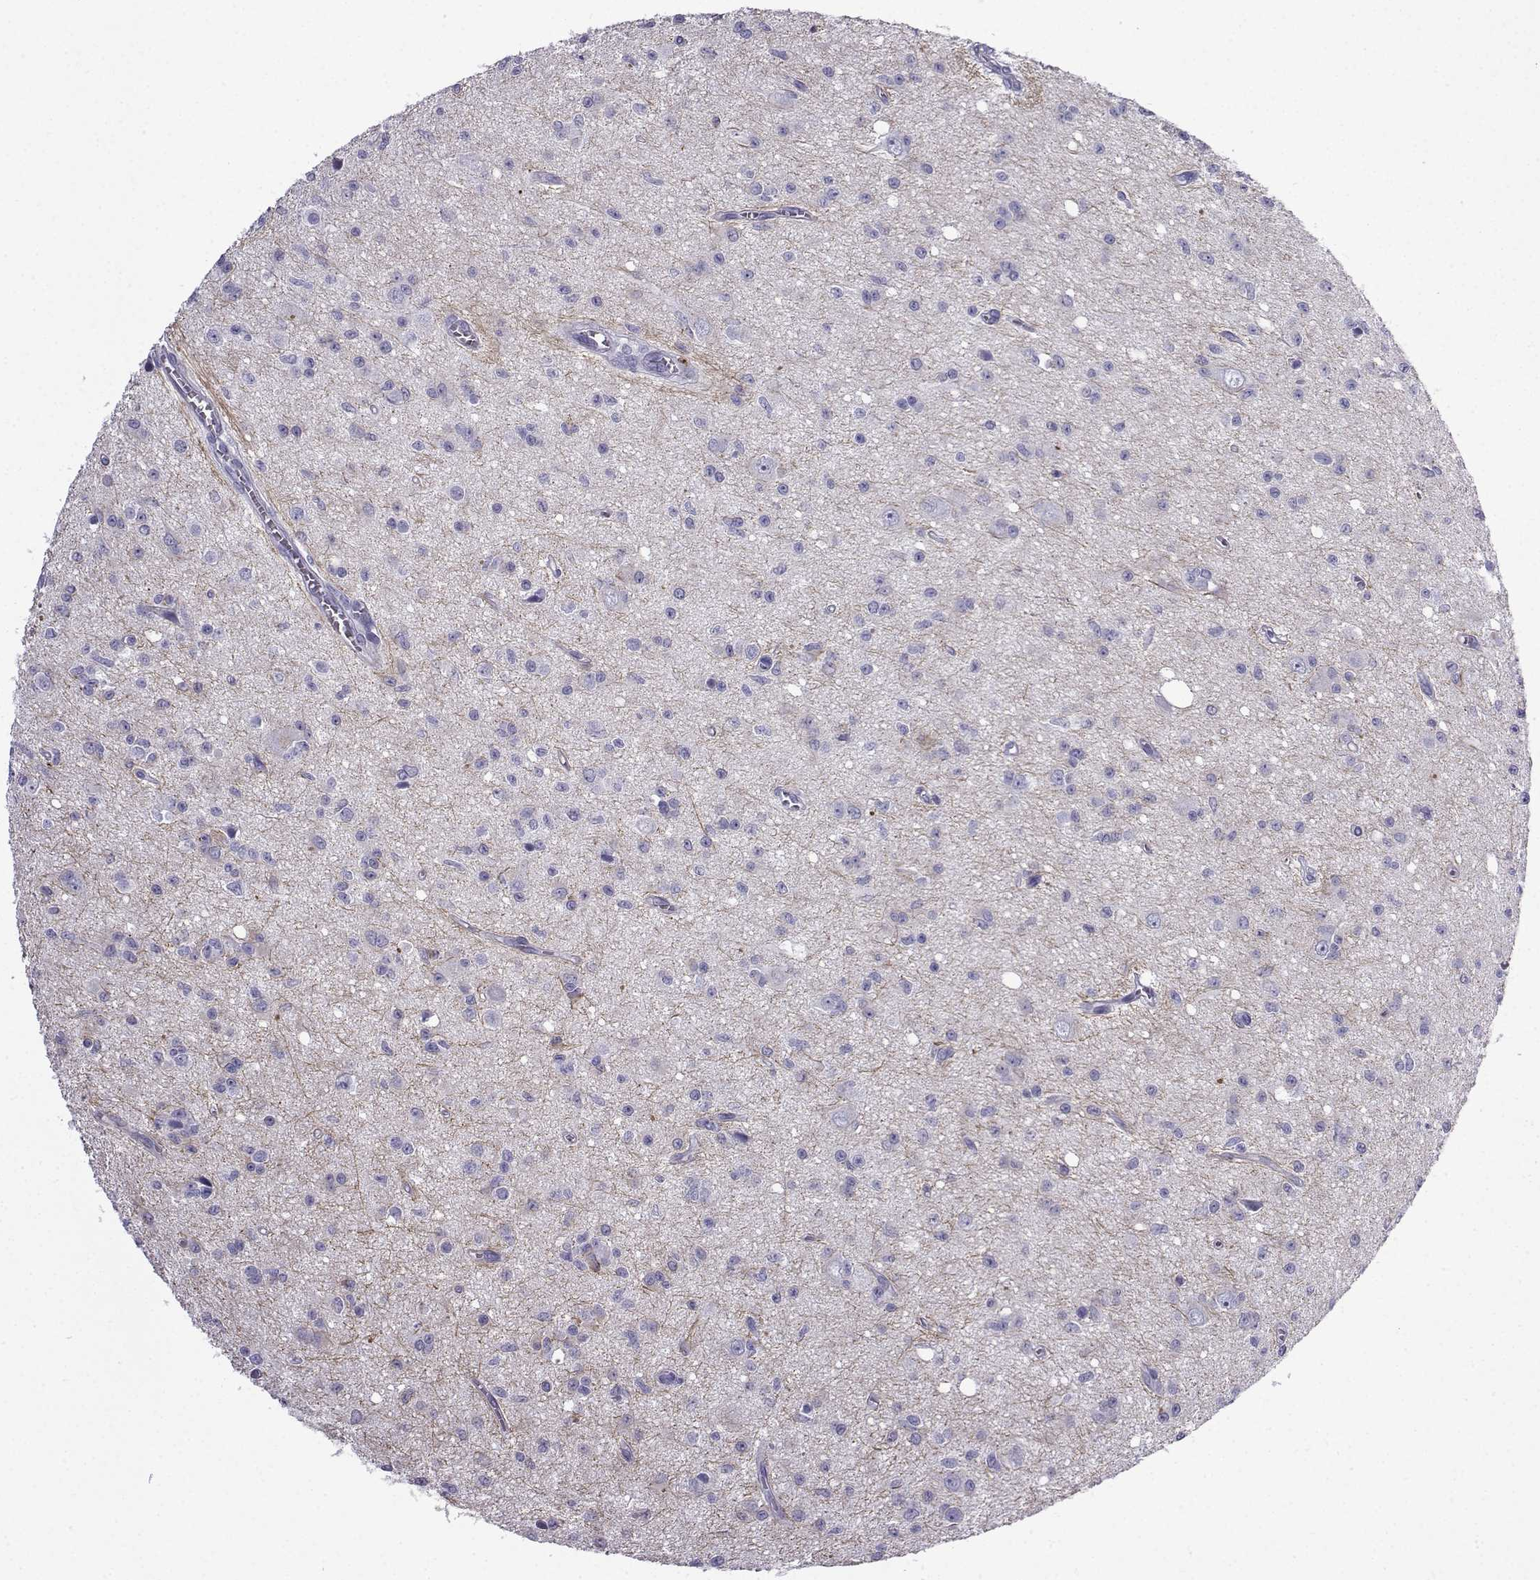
{"staining": {"intensity": "negative", "quantity": "none", "location": "none"}, "tissue": "glioma", "cell_type": "Tumor cells", "image_type": "cancer", "snomed": [{"axis": "morphology", "description": "Glioma, malignant, Low grade"}, {"axis": "topography", "description": "Brain"}], "caption": "Low-grade glioma (malignant) was stained to show a protein in brown. There is no significant expression in tumor cells.", "gene": "KCNF1", "patient": {"sex": "female", "age": 45}}